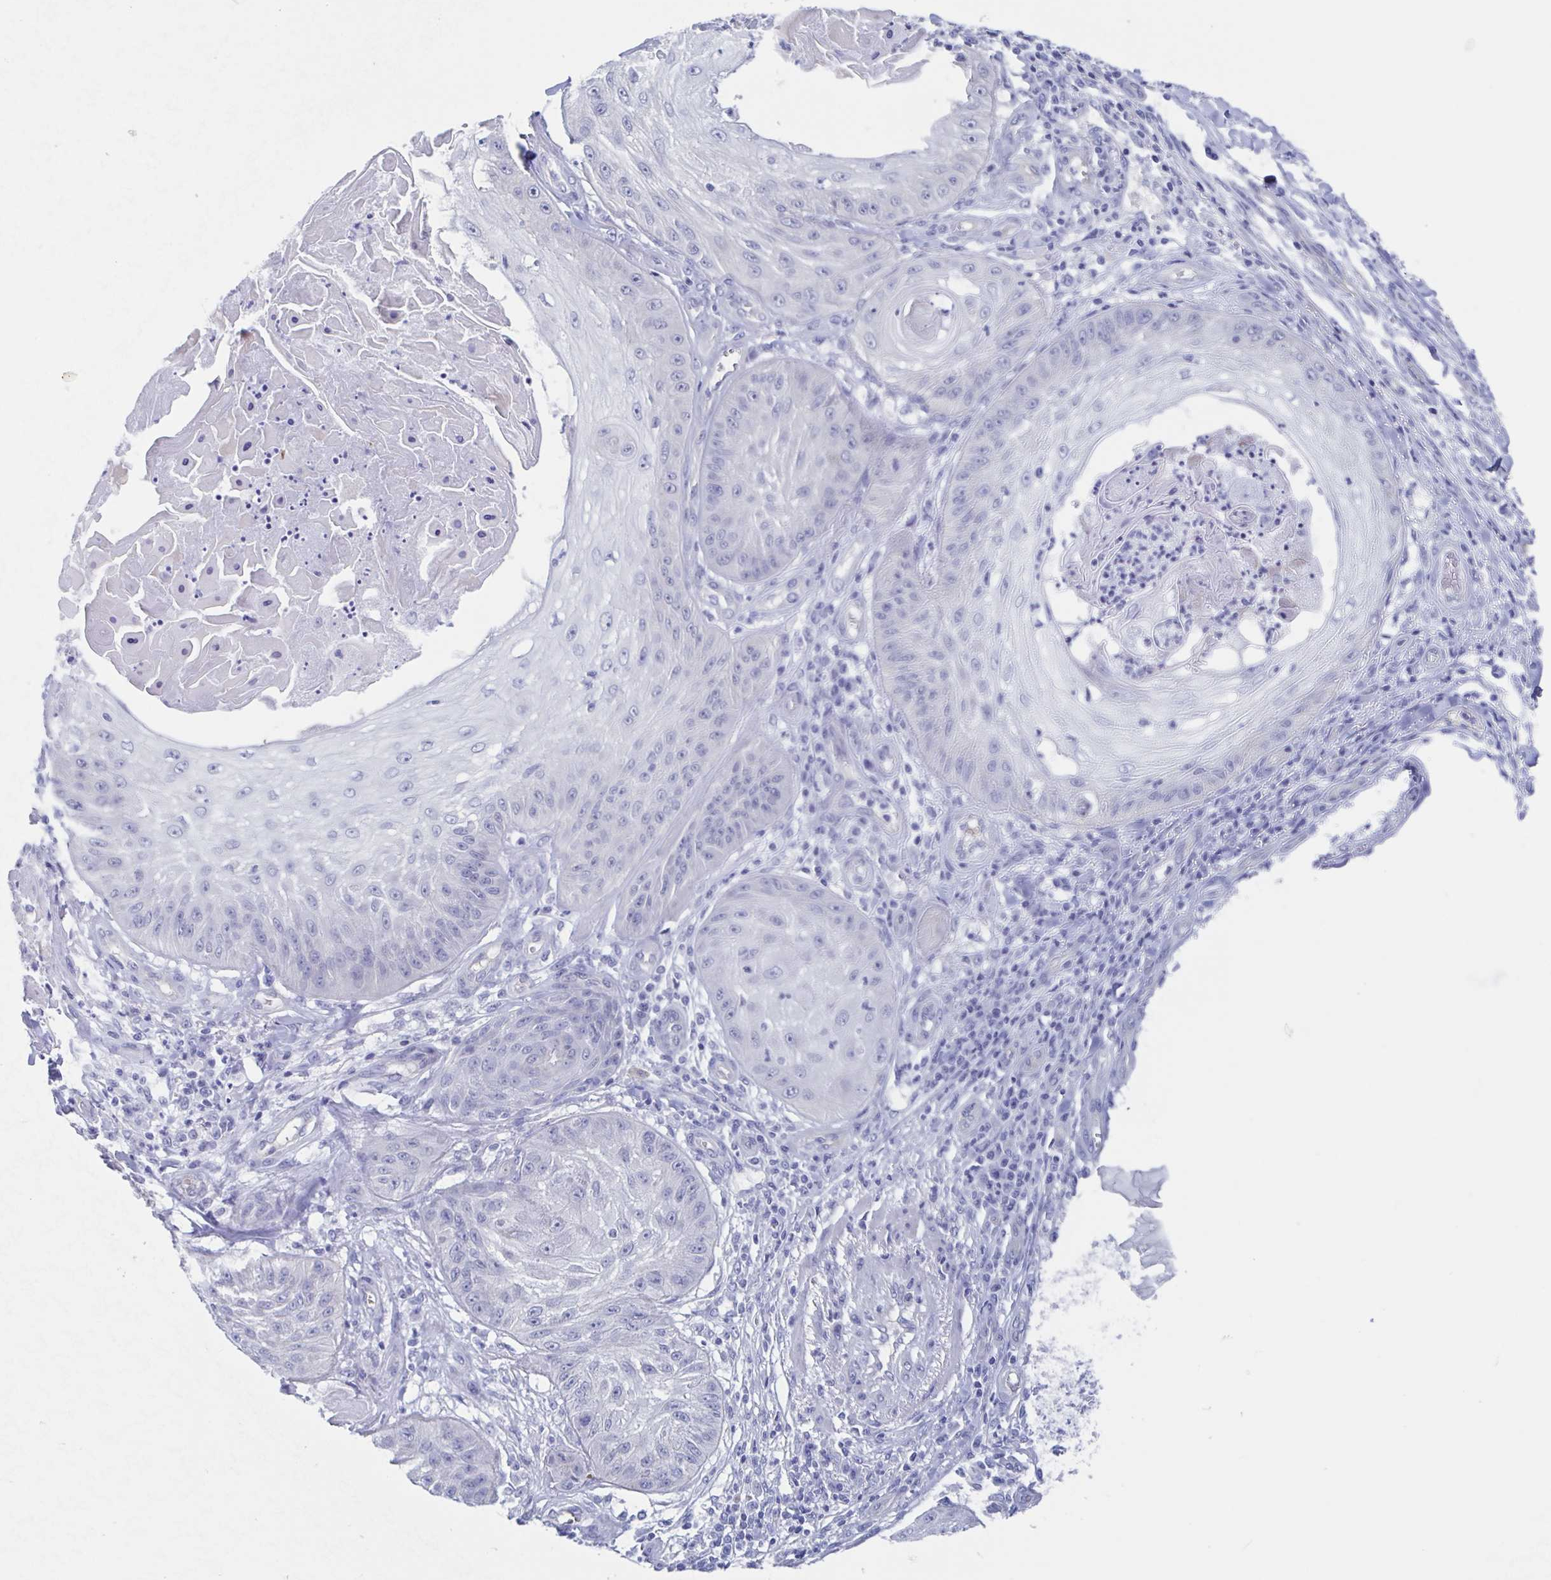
{"staining": {"intensity": "negative", "quantity": "none", "location": "none"}, "tissue": "skin cancer", "cell_type": "Tumor cells", "image_type": "cancer", "snomed": [{"axis": "morphology", "description": "Squamous cell carcinoma, NOS"}, {"axis": "topography", "description": "Skin"}], "caption": "The micrograph shows no significant positivity in tumor cells of squamous cell carcinoma (skin).", "gene": "TEX12", "patient": {"sex": "male", "age": 70}}